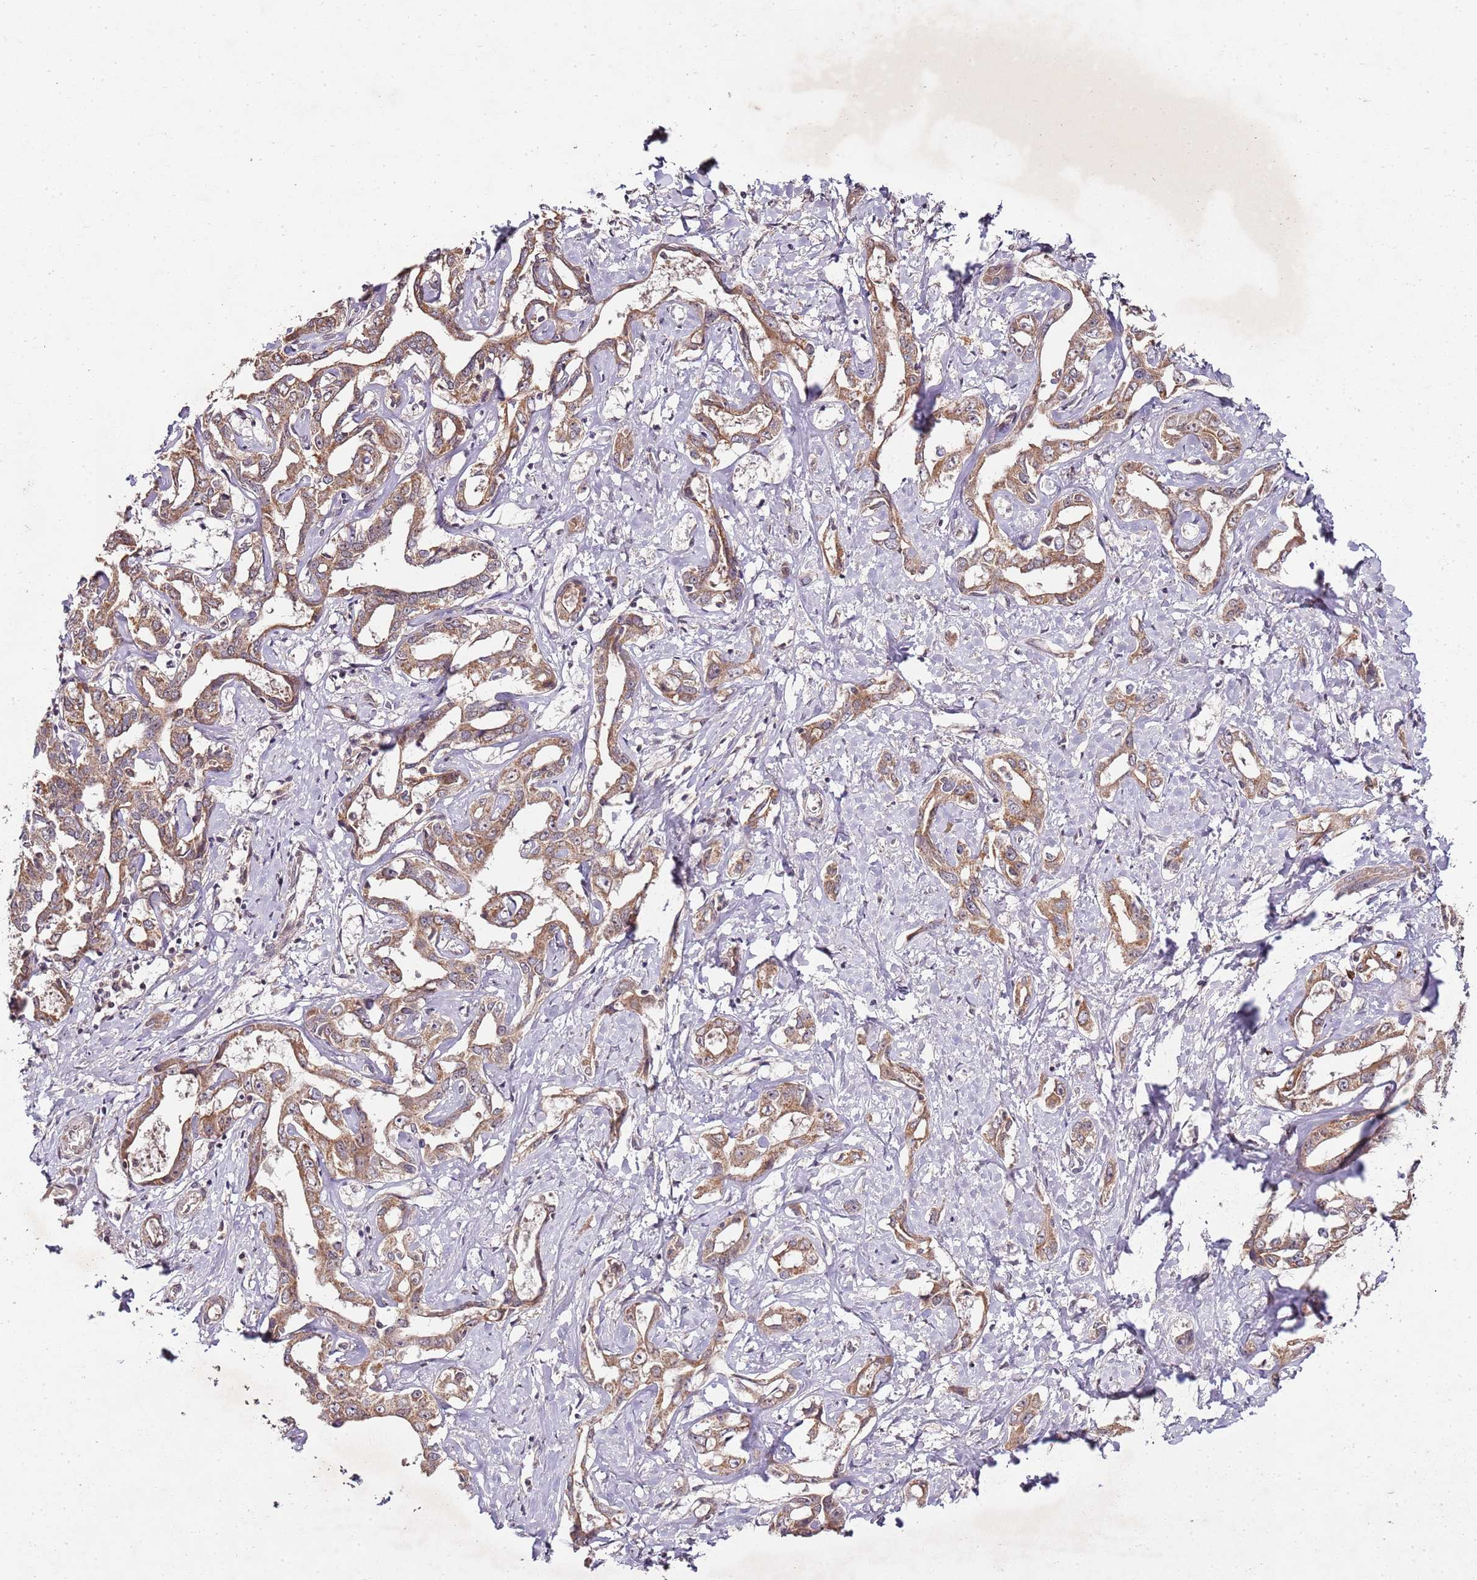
{"staining": {"intensity": "moderate", "quantity": ">75%", "location": "cytoplasmic/membranous"}, "tissue": "liver cancer", "cell_type": "Tumor cells", "image_type": "cancer", "snomed": [{"axis": "morphology", "description": "Cholangiocarcinoma"}, {"axis": "topography", "description": "Liver"}], "caption": "Liver cholangiocarcinoma was stained to show a protein in brown. There is medium levels of moderate cytoplasmic/membranous staining in about >75% of tumor cells.", "gene": "LIN37", "patient": {"sex": "male", "age": 59}}